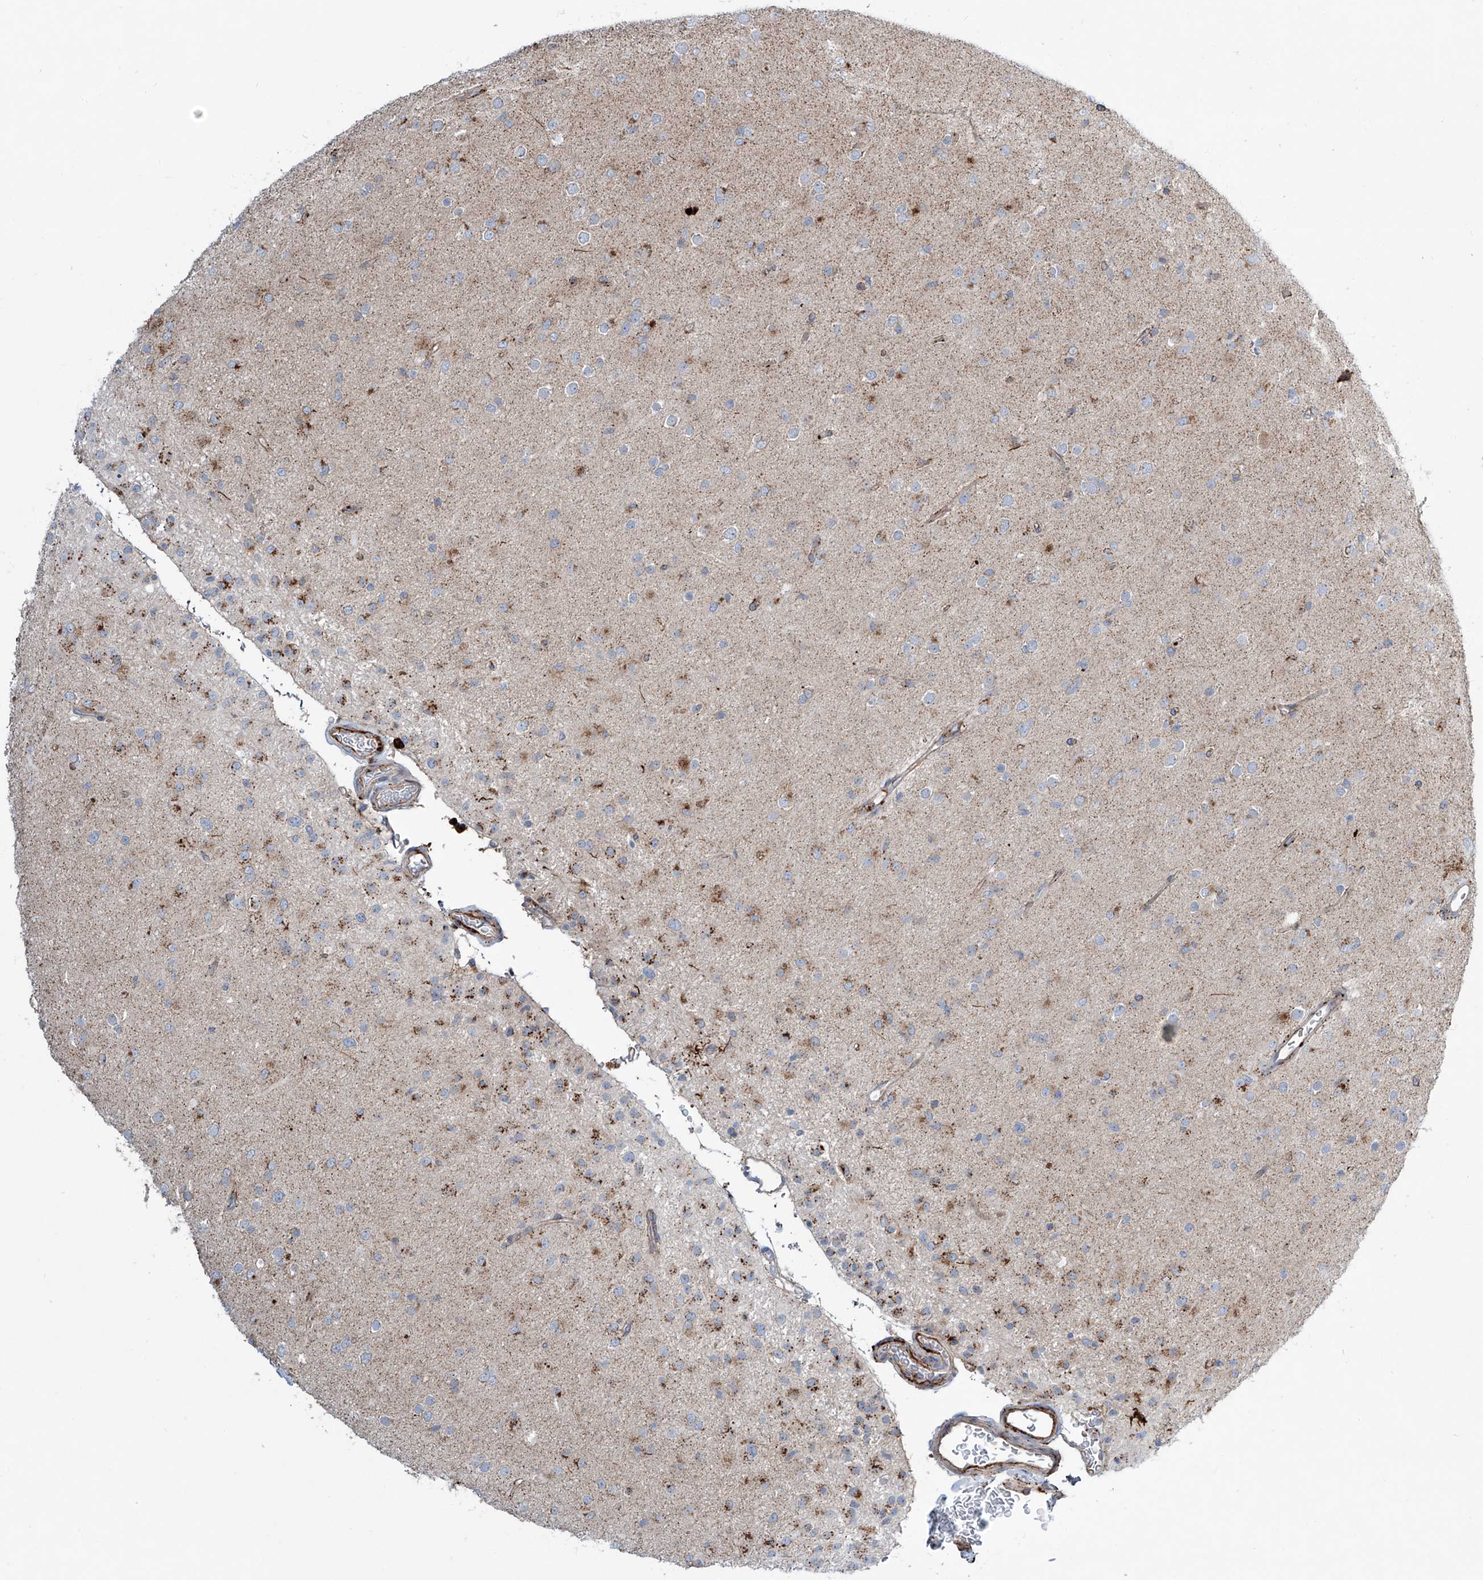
{"staining": {"intensity": "moderate", "quantity": "<25%", "location": "cytoplasmic/membranous"}, "tissue": "glioma", "cell_type": "Tumor cells", "image_type": "cancer", "snomed": [{"axis": "morphology", "description": "Glioma, malignant, Low grade"}, {"axis": "topography", "description": "Brain"}], "caption": "Protein positivity by immunohistochemistry (IHC) displays moderate cytoplasmic/membranous expression in about <25% of tumor cells in malignant glioma (low-grade).", "gene": "CDH5", "patient": {"sex": "male", "age": 65}}